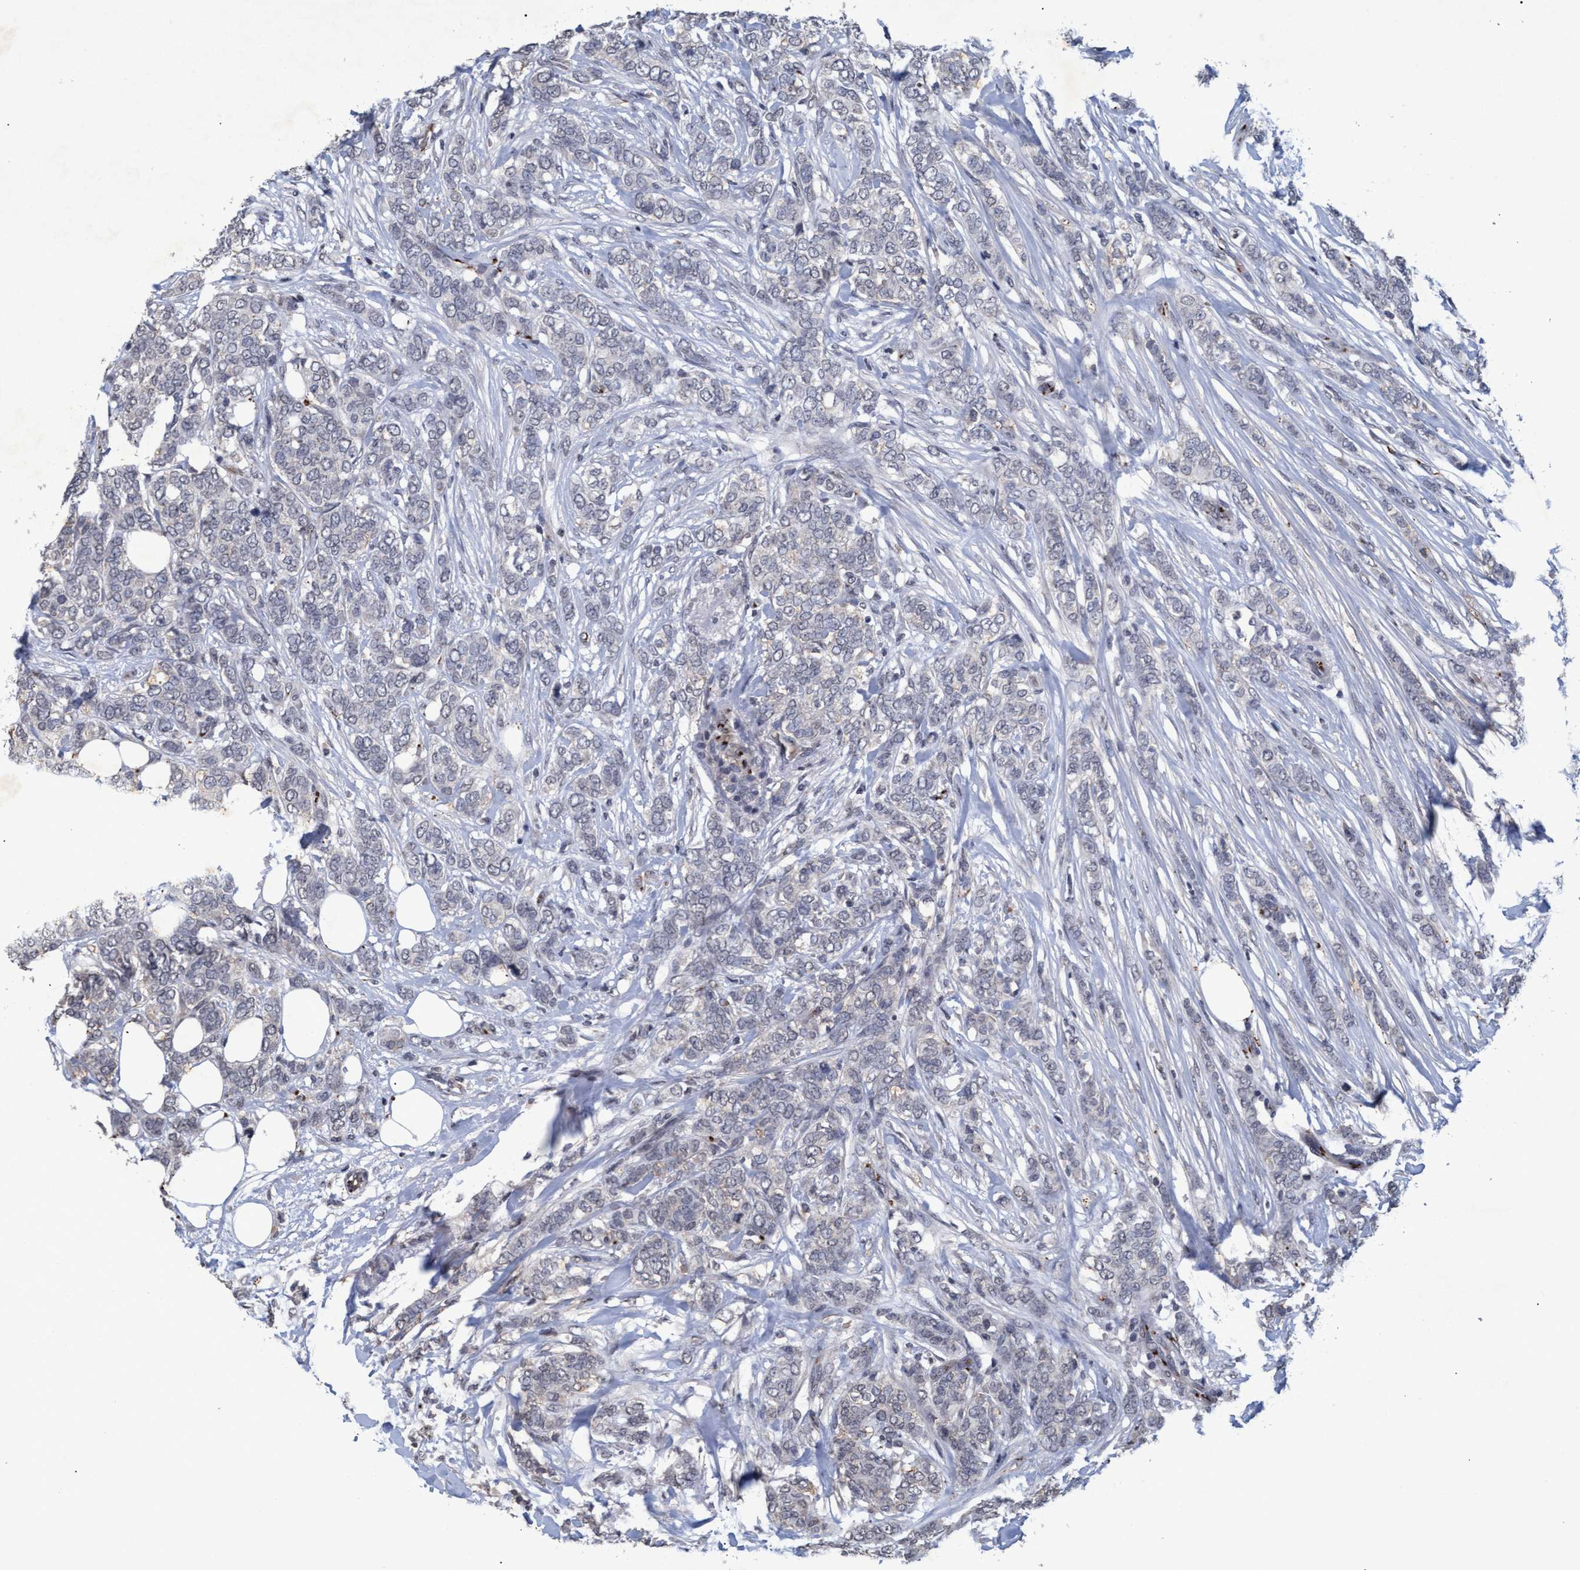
{"staining": {"intensity": "negative", "quantity": "none", "location": "none"}, "tissue": "breast cancer", "cell_type": "Tumor cells", "image_type": "cancer", "snomed": [{"axis": "morphology", "description": "Lobular carcinoma"}, {"axis": "topography", "description": "Skin"}, {"axis": "topography", "description": "Breast"}], "caption": "Immunohistochemistry (IHC) of breast cancer shows no expression in tumor cells.", "gene": "GALC", "patient": {"sex": "female", "age": 46}}